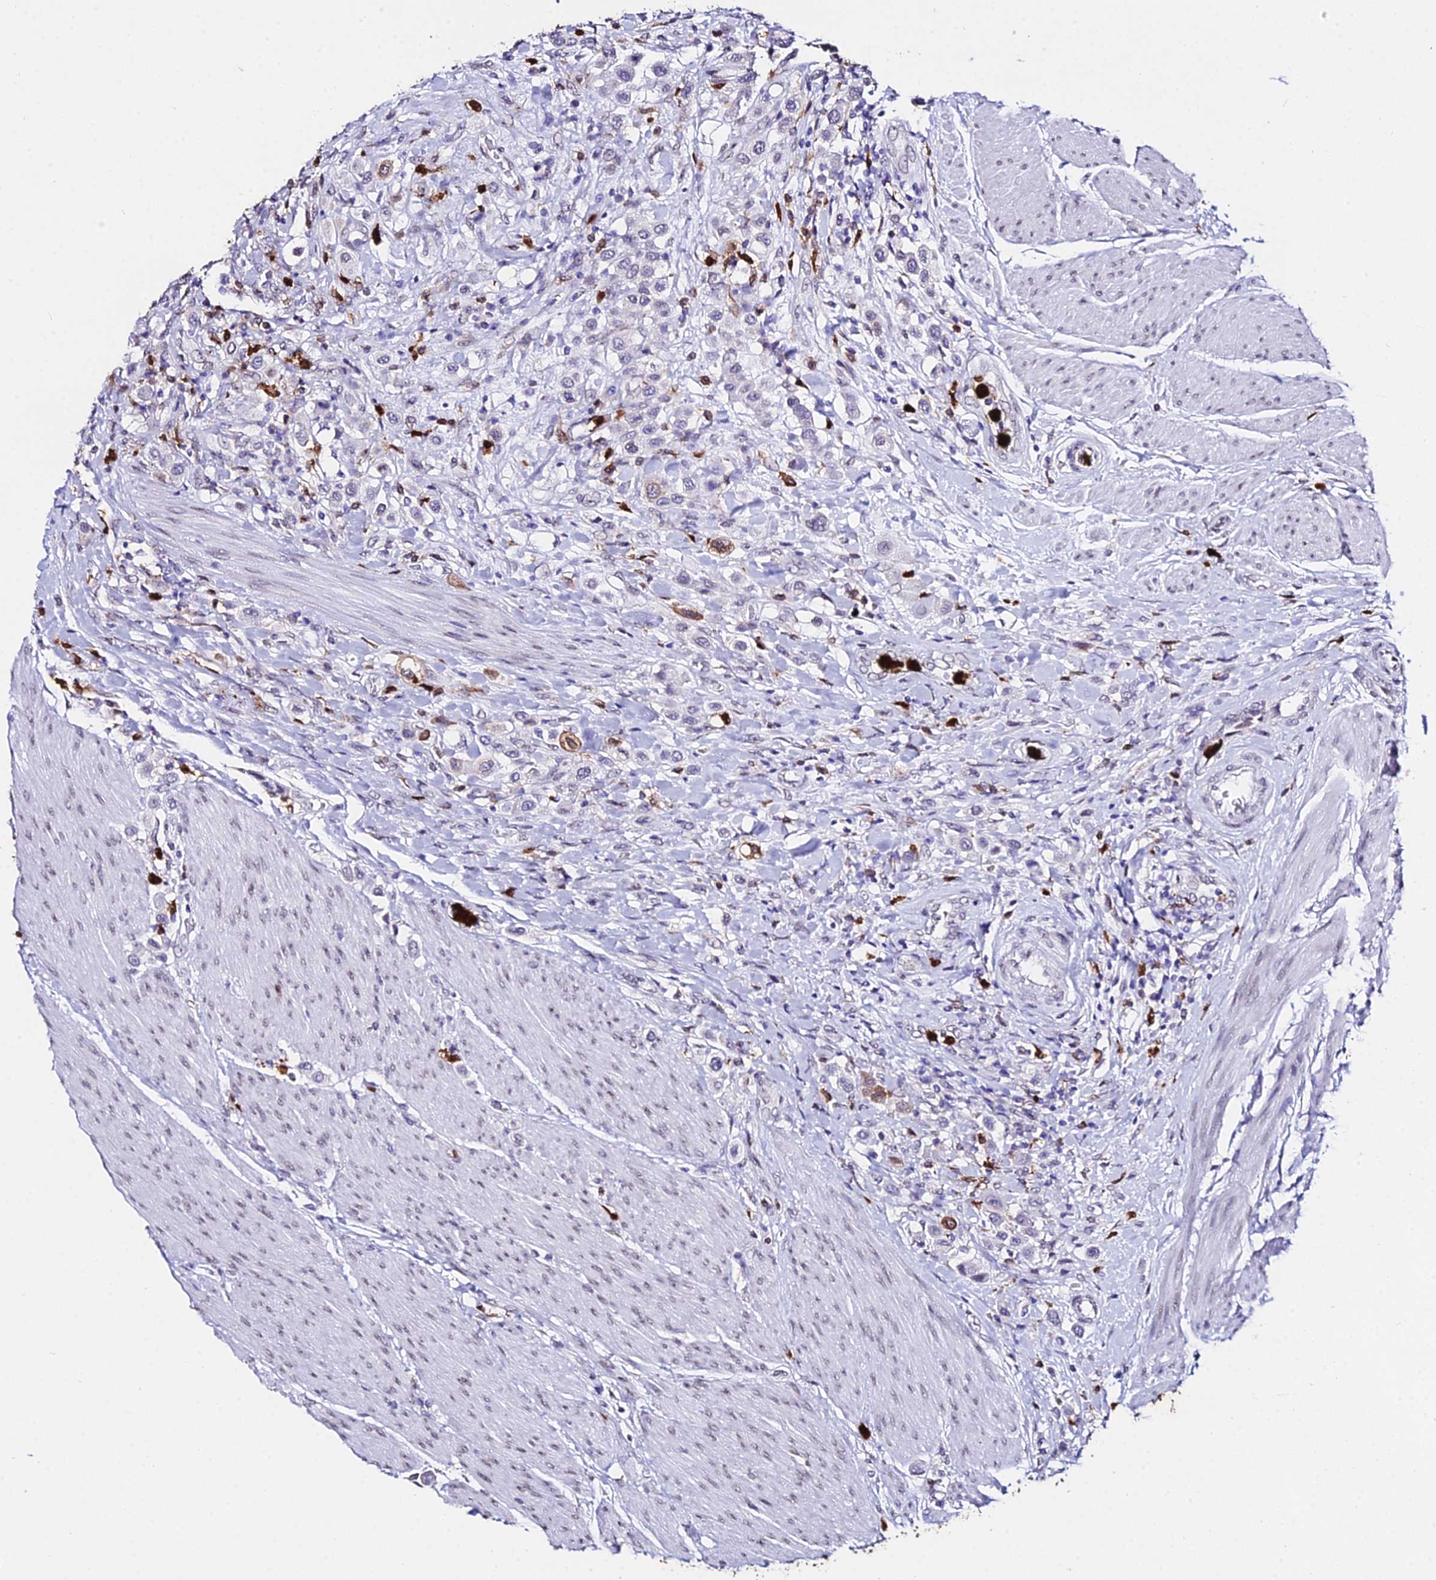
{"staining": {"intensity": "moderate", "quantity": "<25%", "location": "cytoplasmic/membranous,nuclear"}, "tissue": "urothelial cancer", "cell_type": "Tumor cells", "image_type": "cancer", "snomed": [{"axis": "morphology", "description": "Urothelial carcinoma, High grade"}, {"axis": "topography", "description": "Urinary bladder"}], "caption": "Immunohistochemical staining of urothelial cancer displays low levels of moderate cytoplasmic/membranous and nuclear protein expression in approximately <25% of tumor cells.", "gene": "MCM10", "patient": {"sex": "male", "age": 50}}